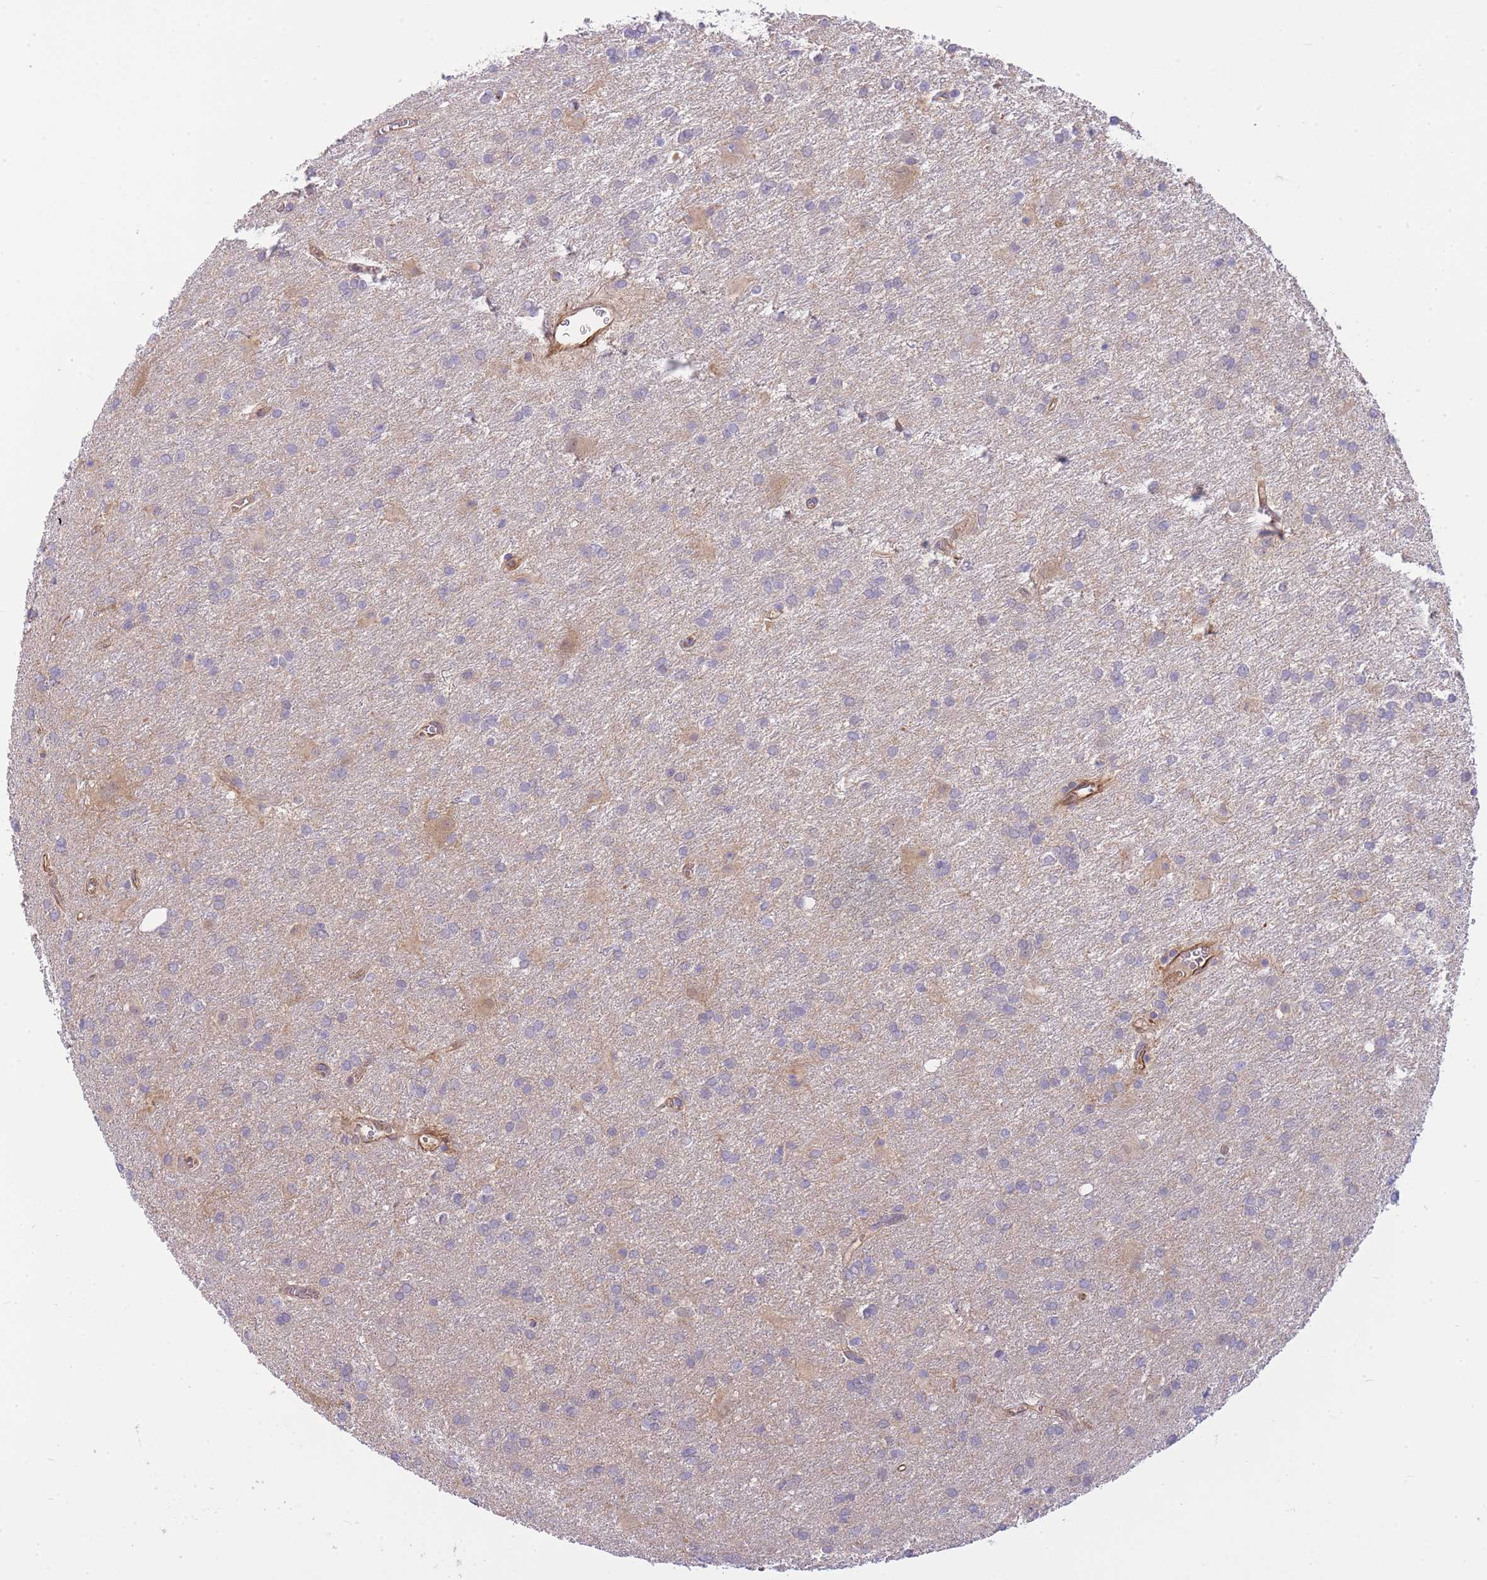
{"staining": {"intensity": "weak", "quantity": "<25%", "location": "cytoplasmic/membranous"}, "tissue": "glioma", "cell_type": "Tumor cells", "image_type": "cancer", "snomed": [{"axis": "morphology", "description": "Glioma, malignant, High grade"}, {"axis": "topography", "description": "Brain"}], "caption": "An image of glioma stained for a protein shows no brown staining in tumor cells. (IHC, brightfield microscopy, high magnification).", "gene": "ECPAS", "patient": {"sex": "female", "age": 50}}